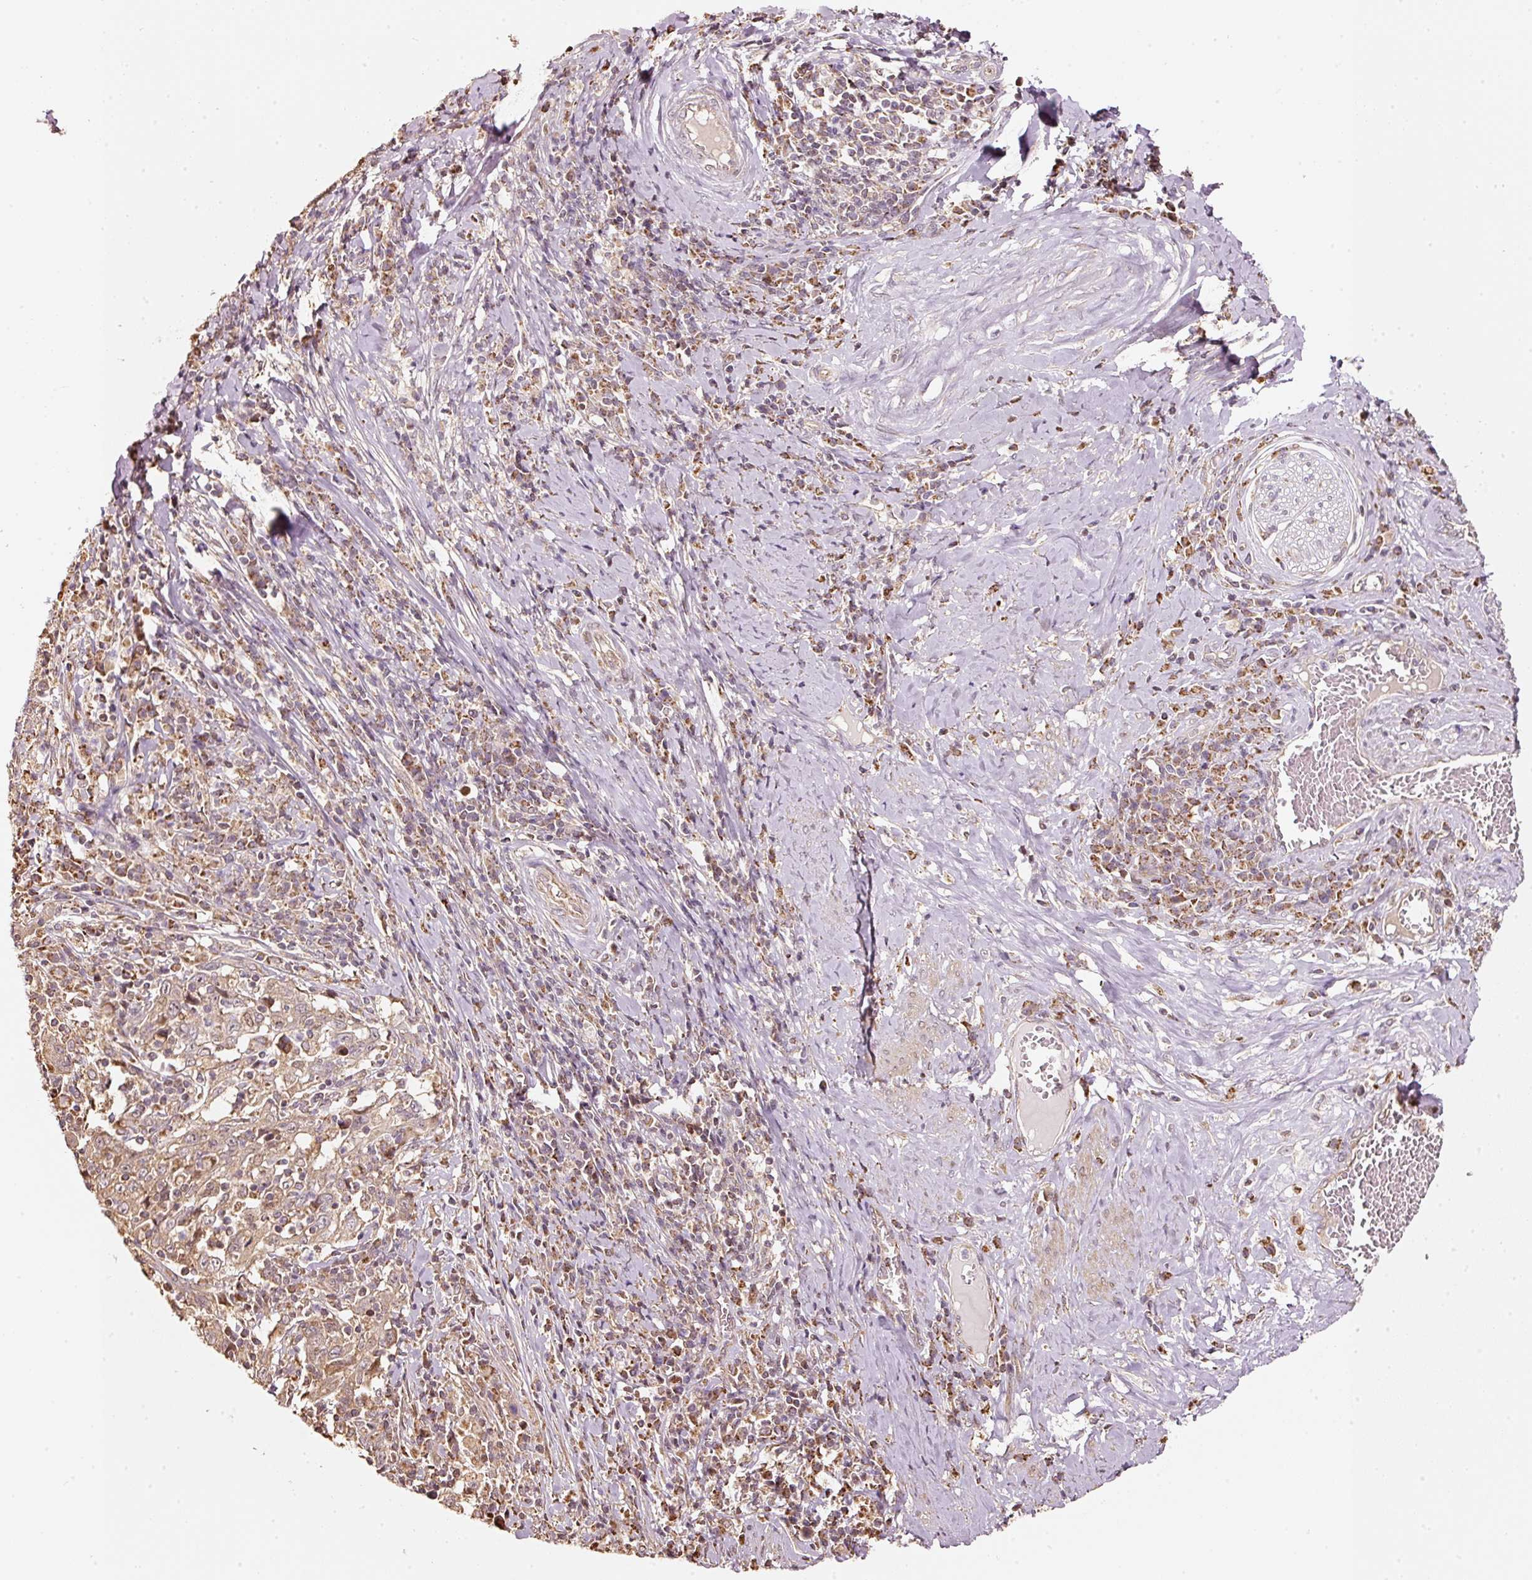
{"staining": {"intensity": "weak", "quantity": ">75%", "location": "cytoplasmic/membranous"}, "tissue": "cervical cancer", "cell_type": "Tumor cells", "image_type": "cancer", "snomed": [{"axis": "morphology", "description": "Squamous cell carcinoma, NOS"}, {"axis": "topography", "description": "Cervix"}], "caption": "Protein positivity by immunohistochemistry demonstrates weak cytoplasmic/membranous positivity in approximately >75% of tumor cells in cervical cancer. (brown staining indicates protein expression, while blue staining denotes nuclei).", "gene": "RAB35", "patient": {"sex": "female", "age": 46}}